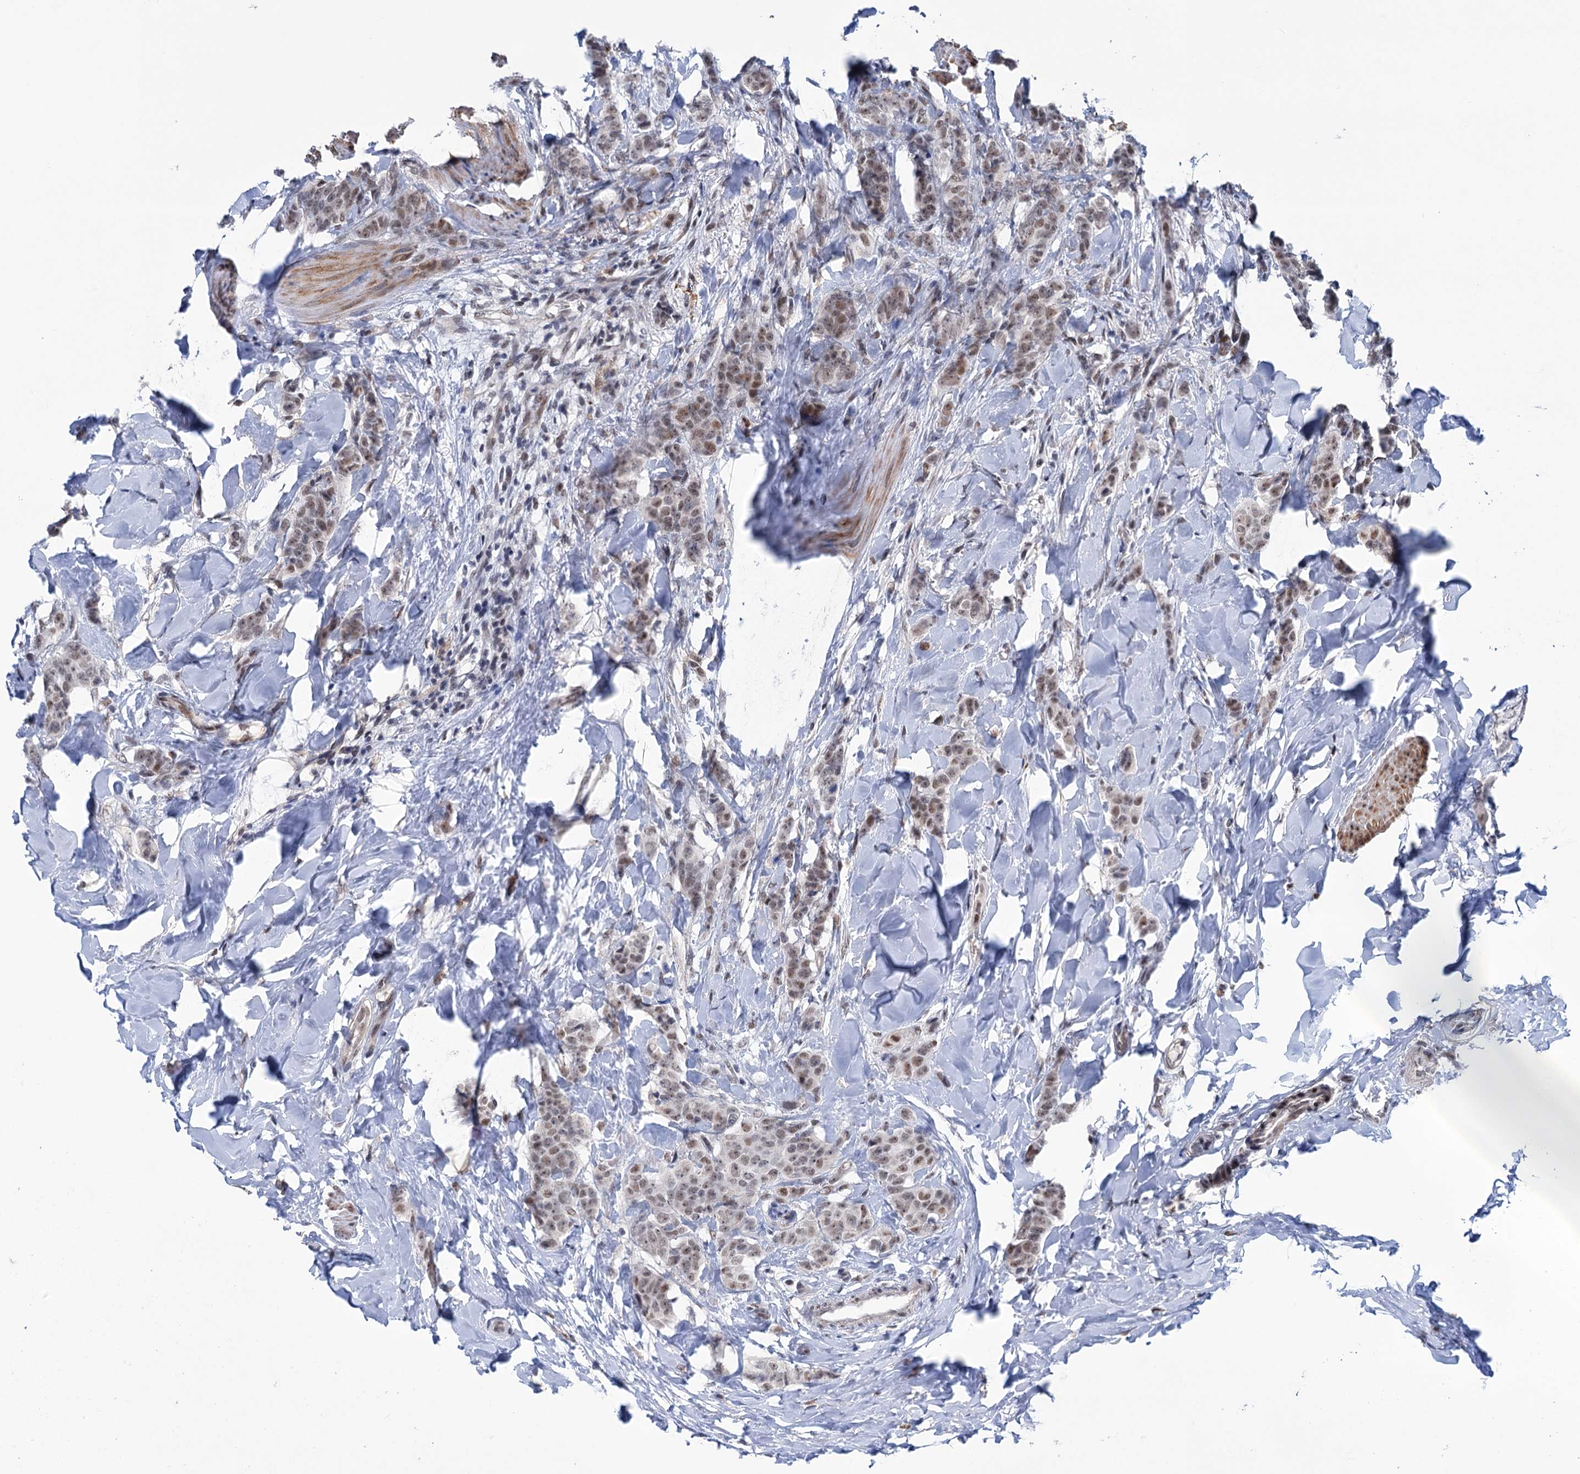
{"staining": {"intensity": "moderate", "quantity": "25%-75%", "location": "nuclear"}, "tissue": "breast cancer", "cell_type": "Tumor cells", "image_type": "cancer", "snomed": [{"axis": "morphology", "description": "Duct carcinoma"}, {"axis": "topography", "description": "Breast"}], "caption": "Protein expression analysis of breast cancer (infiltrating ductal carcinoma) reveals moderate nuclear staining in approximately 25%-75% of tumor cells.", "gene": "FAM53A", "patient": {"sex": "female", "age": 40}}